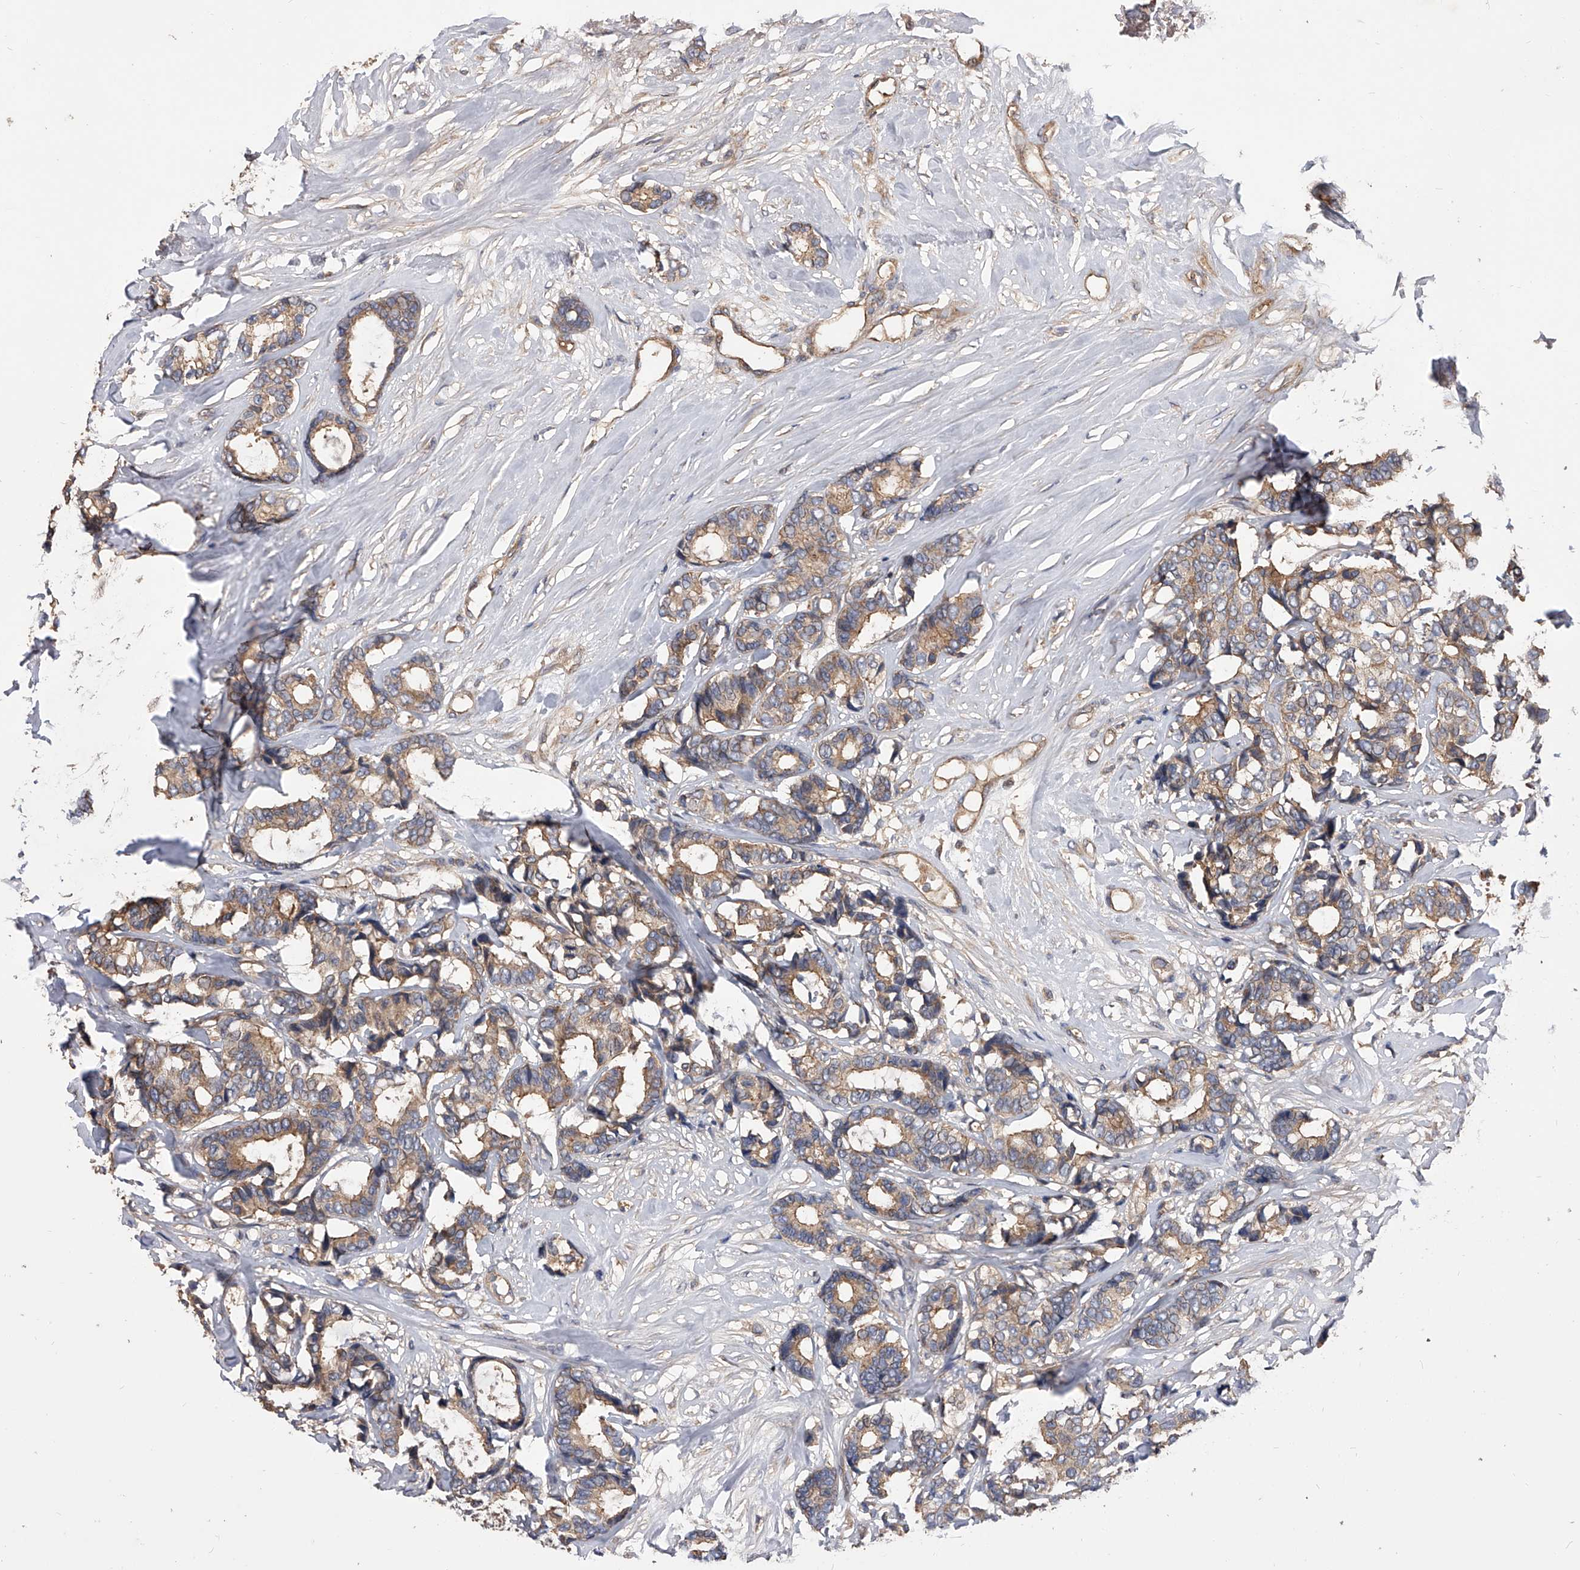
{"staining": {"intensity": "moderate", "quantity": ">75%", "location": "cytoplasmic/membranous"}, "tissue": "breast cancer", "cell_type": "Tumor cells", "image_type": "cancer", "snomed": [{"axis": "morphology", "description": "Duct carcinoma"}, {"axis": "topography", "description": "Breast"}], "caption": "High-magnification brightfield microscopy of breast infiltrating ductal carcinoma stained with DAB (3,3'-diaminobenzidine) (brown) and counterstained with hematoxylin (blue). tumor cells exhibit moderate cytoplasmic/membranous positivity is identified in approximately>75% of cells.", "gene": "CUL7", "patient": {"sex": "female", "age": 87}}